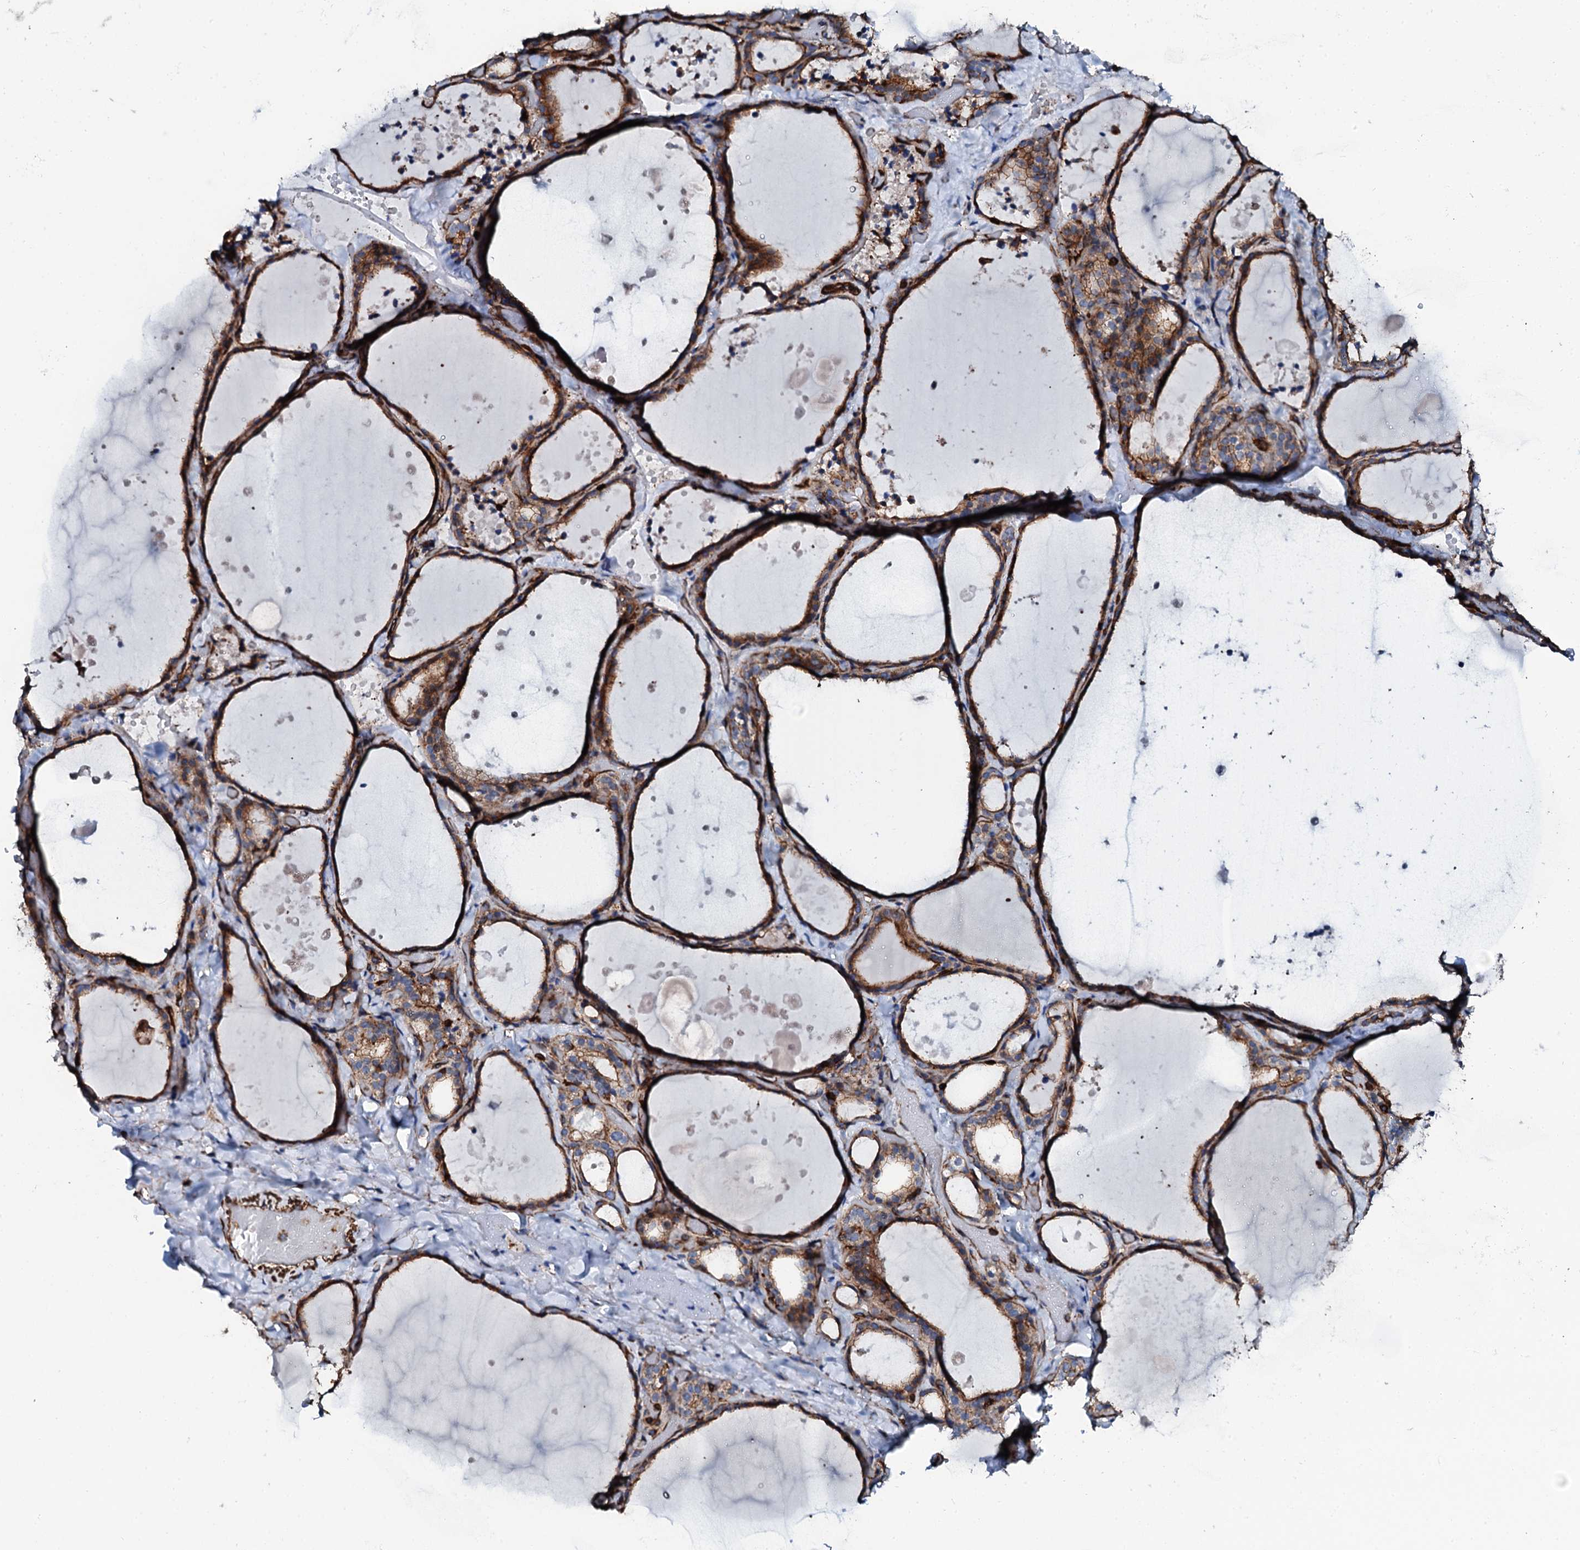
{"staining": {"intensity": "strong", "quantity": ">75%", "location": "cytoplasmic/membranous"}, "tissue": "thyroid gland", "cell_type": "Glandular cells", "image_type": "normal", "snomed": [{"axis": "morphology", "description": "Normal tissue, NOS"}, {"axis": "topography", "description": "Thyroid gland"}], "caption": "High-power microscopy captured an immunohistochemistry (IHC) photomicrograph of normal thyroid gland, revealing strong cytoplasmic/membranous positivity in about >75% of glandular cells. The staining is performed using DAB (3,3'-diaminobenzidine) brown chromogen to label protein expression. The nuclei are counter-stained blue using hematoxylin.", "gene": "INTS10", "patient": {"sex": "female", "age": 44}}